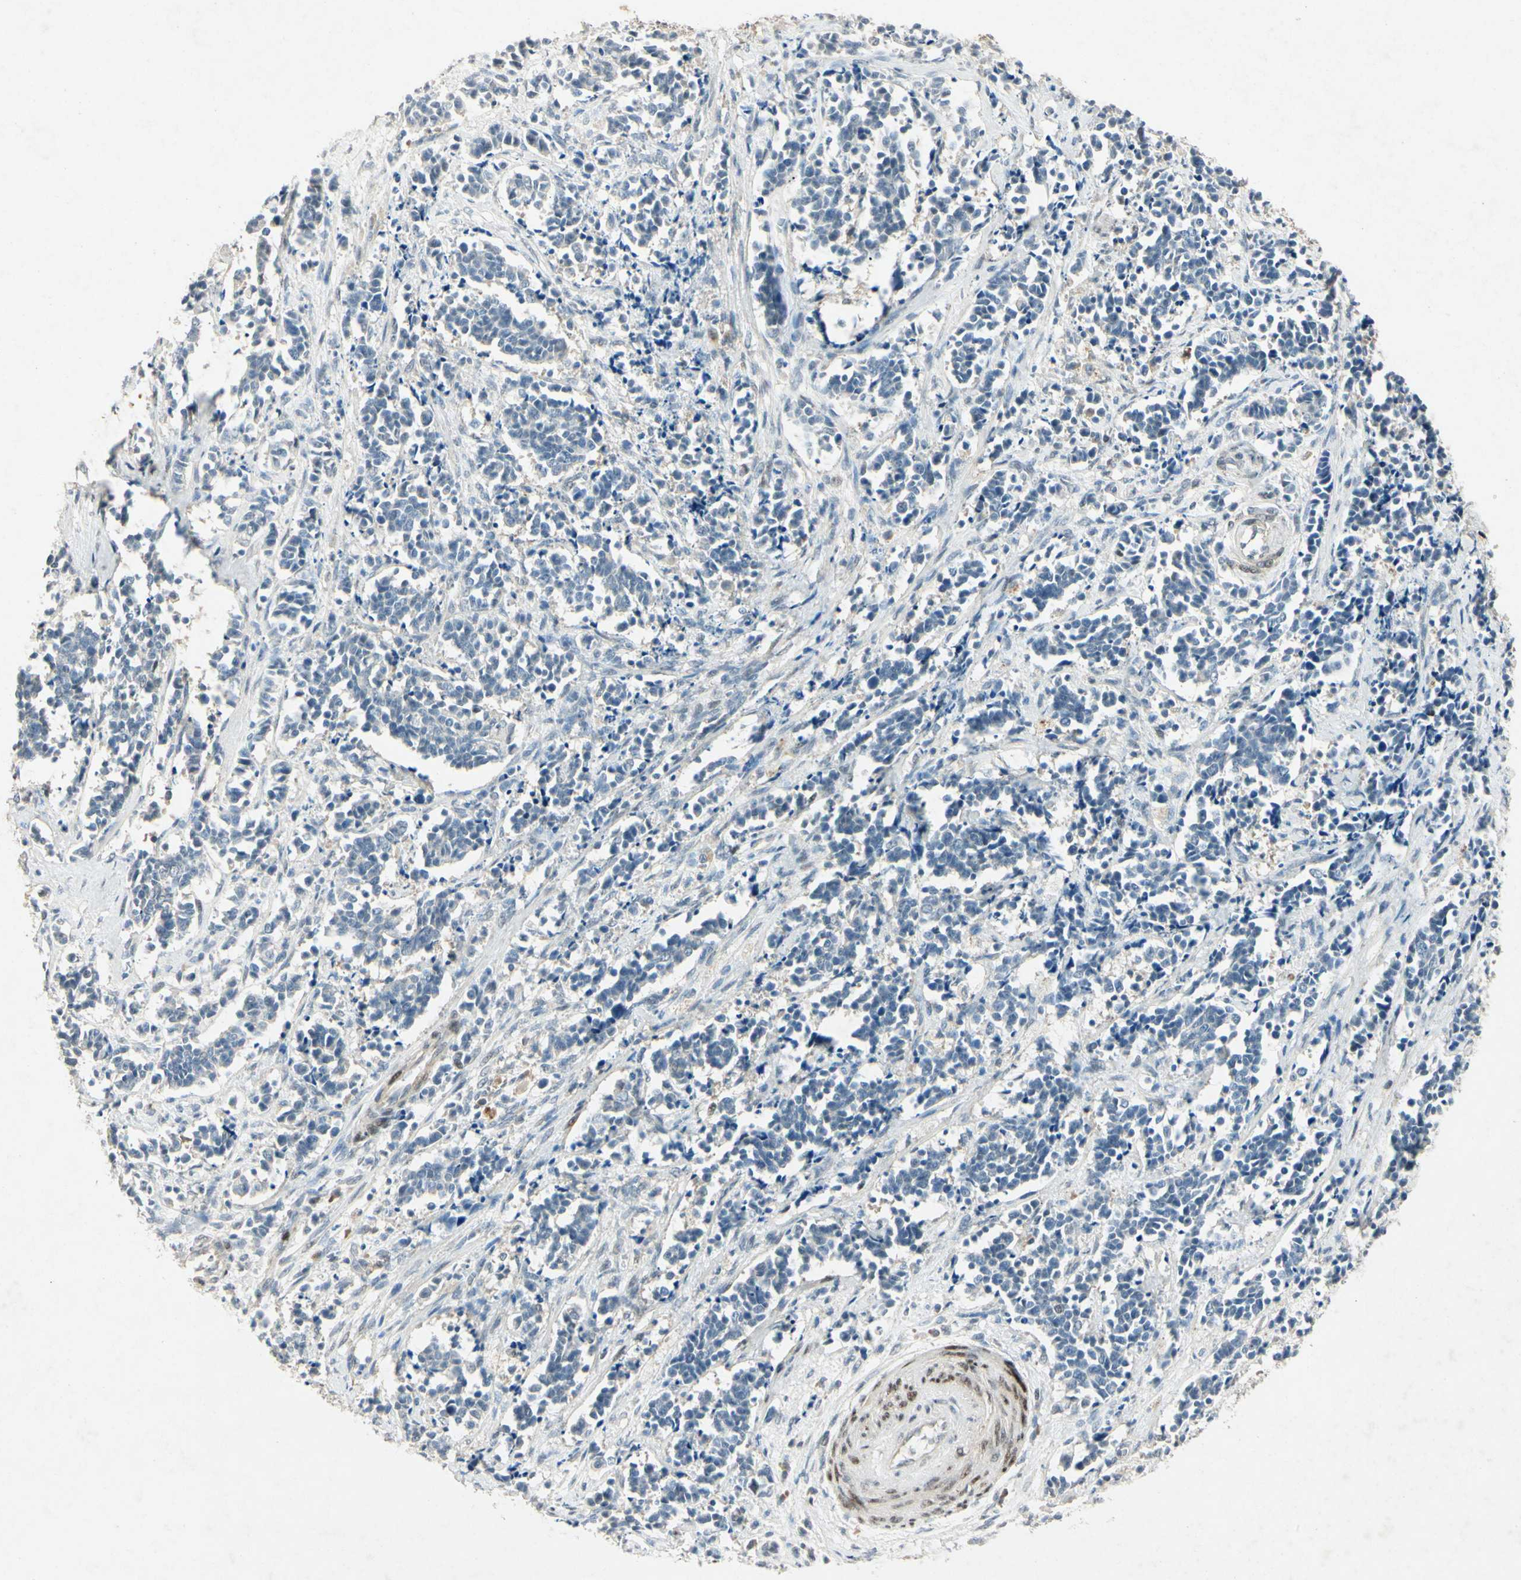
{"staining": {"intensity": "negative", "quantity": "none", "location": "none"}, "tissue": "cervical cancer", "cell_type": "Tumor cells", "image_type": "cancer", "snomed": [{"axis": "morphology", "description": "Squamous cell carcinoma, NOS"}, {"axis": "topography", "description": "Cervix"}], "caption": "A high-resolution image shows immunohistochemistry staining of cervical squamous cell carcinoma, which displays no significant staining in tumor cells.", "gene": "HSPA1B", "patient": {"sex": "female", "age": 35}}